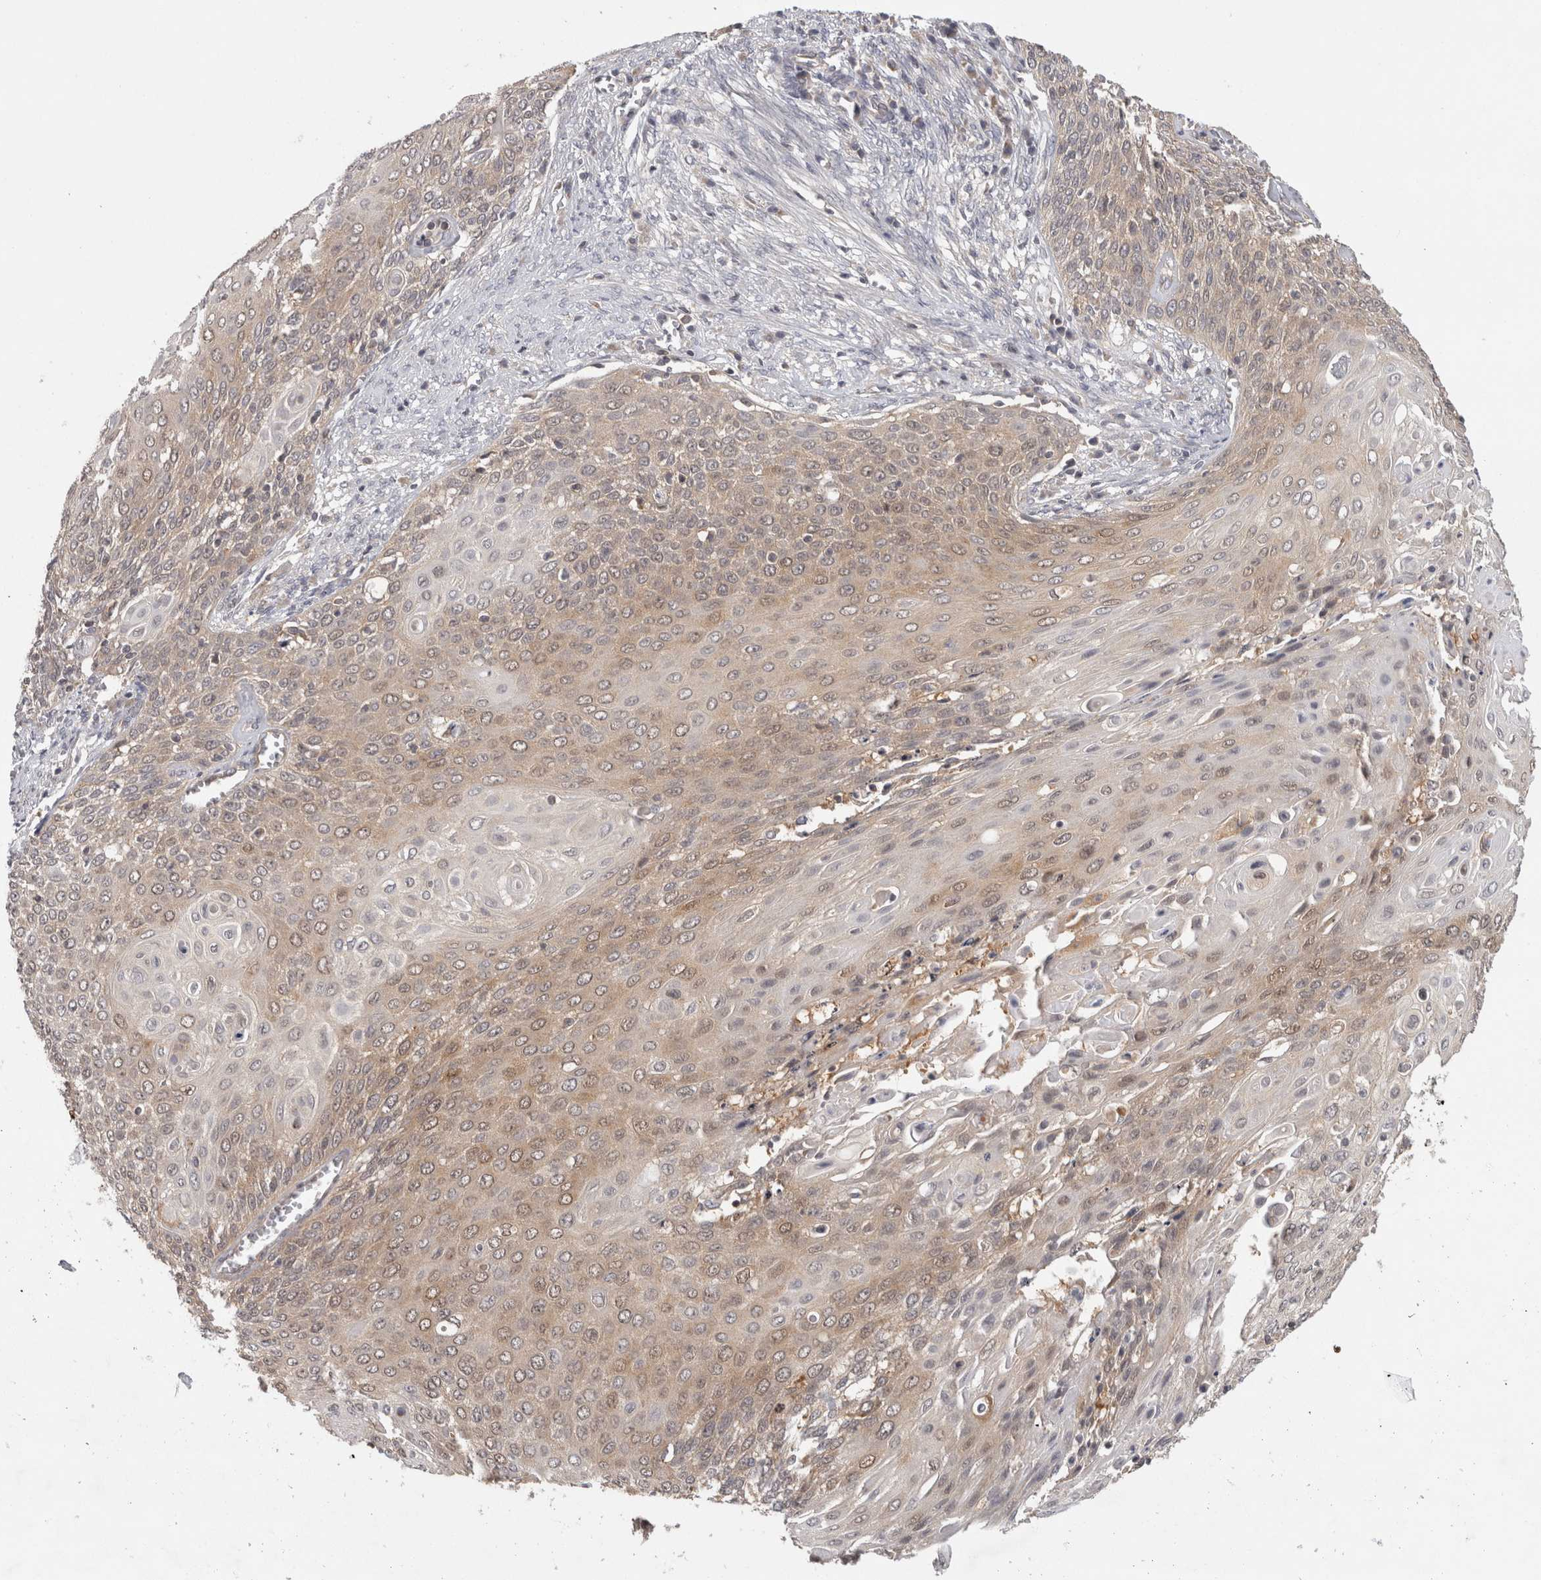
{"staining": {"intensity": "moderate", "quantity": "25%-75%", "location": "cytoplasmic/membranous"}, "tissue": "cervical cancer", "cell_type": "Tumor cells", "image_type": "cancer", "snomed": [{"axis": "morphology", "description": "Squamous cell carcinoma, NOS"}, {"axis": "topography", "description": "Cervix"}], "caption": "DAB immunohistochemical staining of human squamous cell carcinoma (cervical) exhibits moderate cytoplasmic/membranous protein staining in approximately 25%-75% of tumor cells. (IHC, brightfield microscopy, high magnification).", "gene": "ACAT2", "patient": {"sex": "female", "age": 39}}